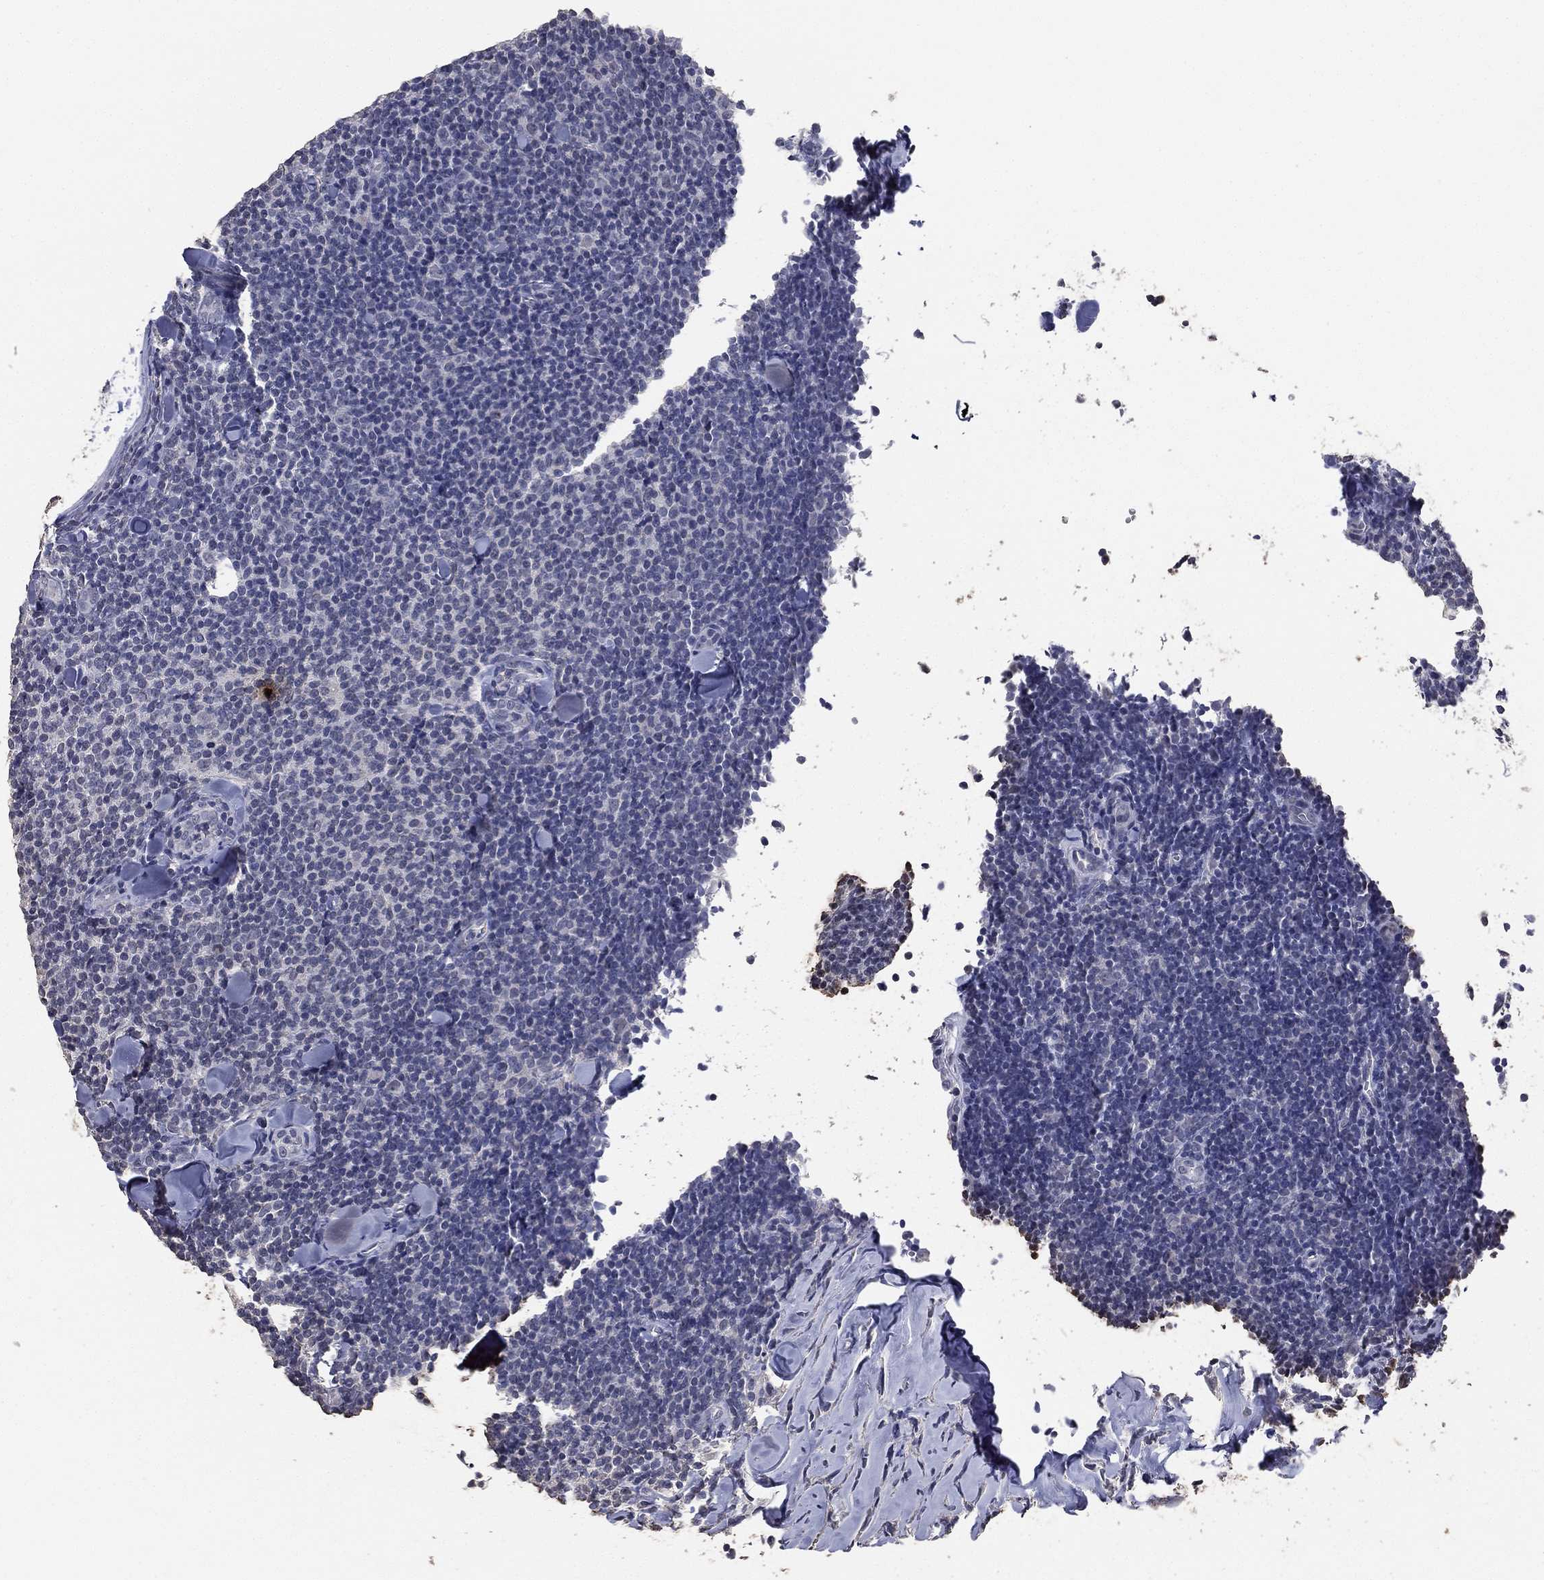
{"staining": {"intensity": "negative", "quantity": "none", "location": "none"}, "tissue": "lymphoma", "cell_type": "Tumor cells", "image_type": "cancer", "snomed": [{"axis": "morphology", "description": "Malignant lymphoma, non-Hodgkin's type, Low grade"}, {"axis": "topography", "description": "Lymph node"}], "caption": "The IHC micrograph has no significant expression in tumor cells of lymphoma tissue. (DAB (3,3'-diaminobenzidine) IHC with hematoxylin counter stain).", "gene": "DSG1", "patient": {"sex": "female", "age": 56}}